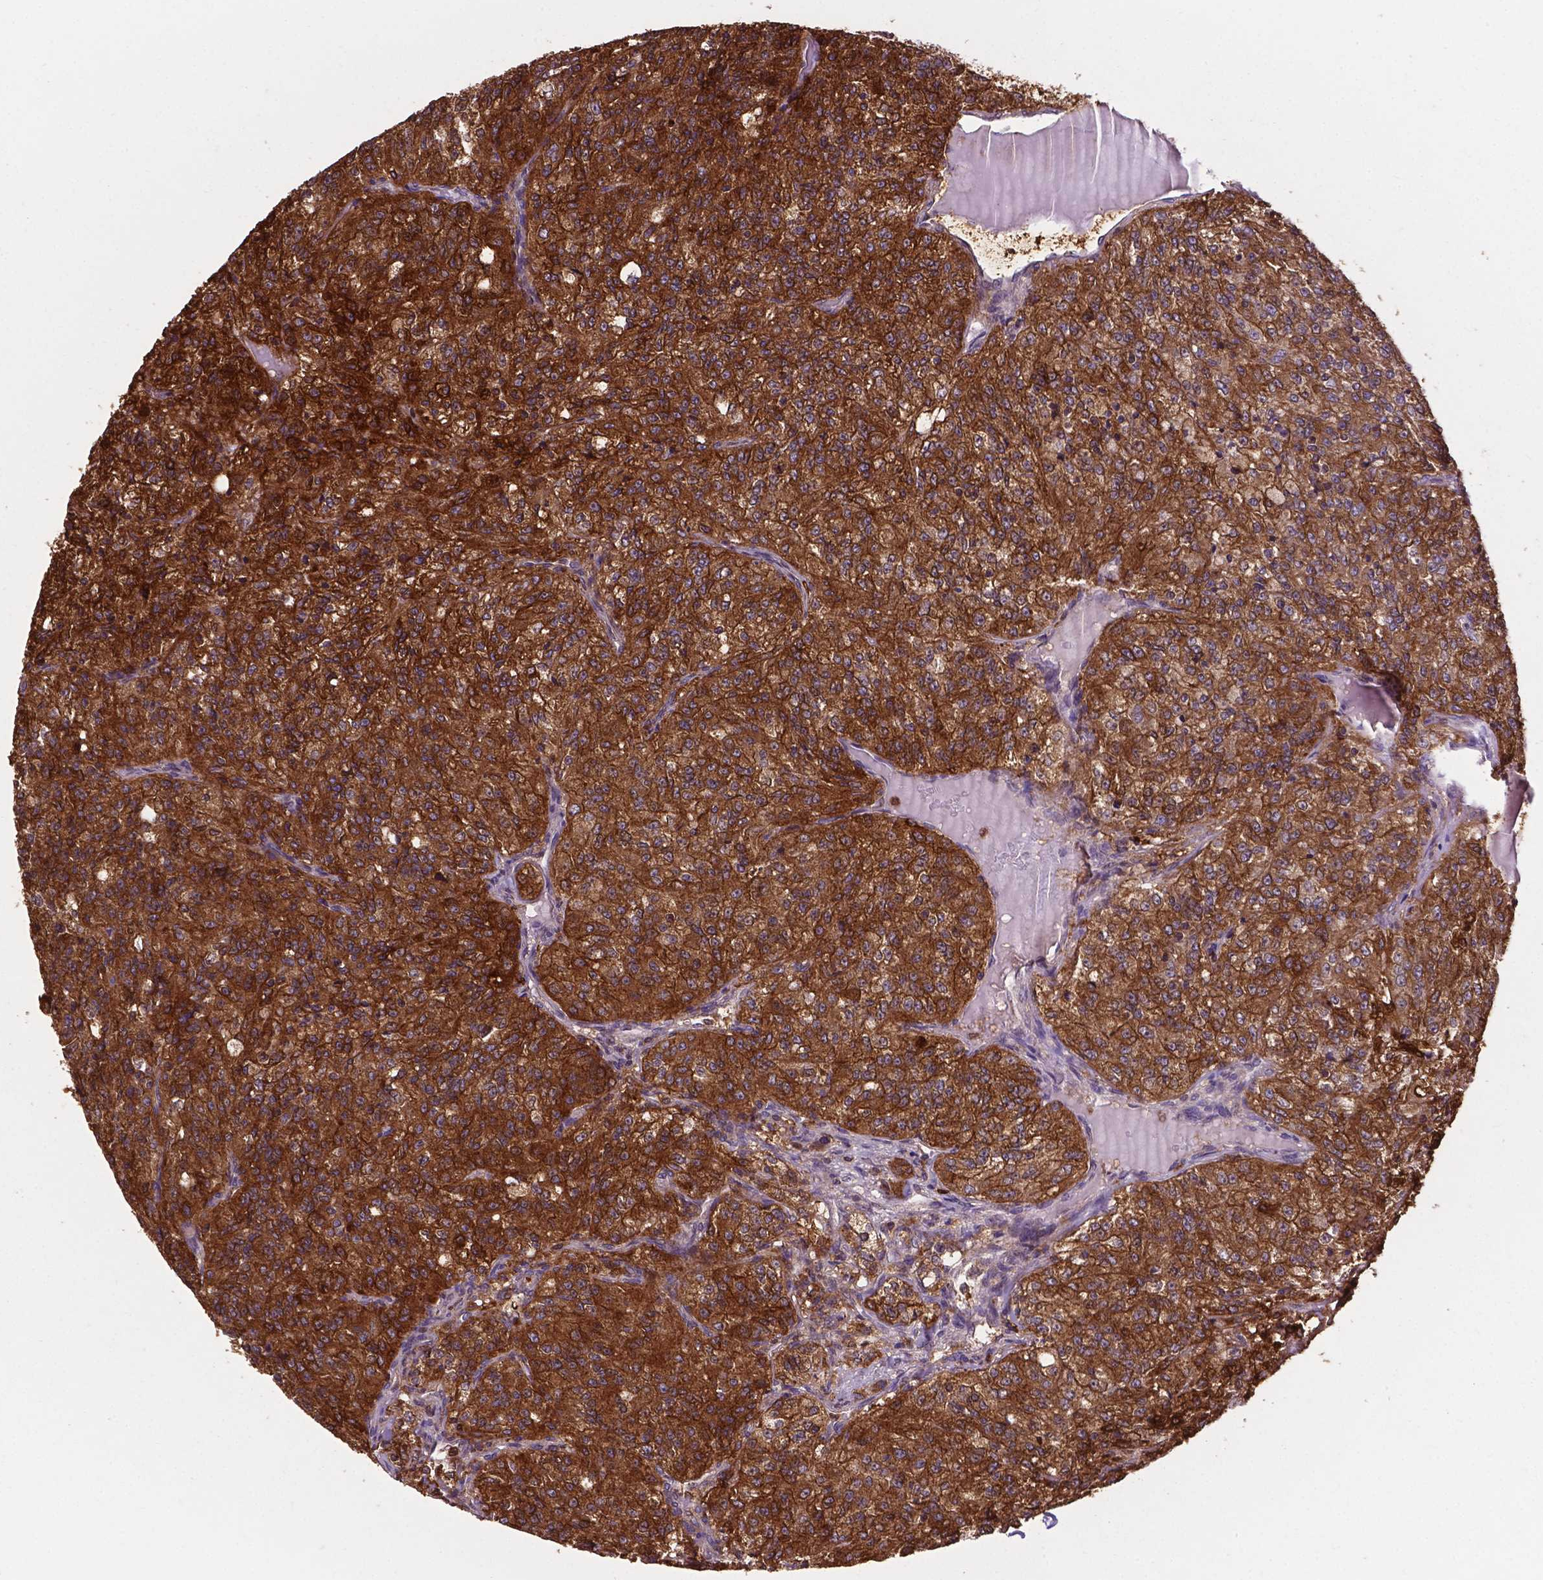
{"staining": {"intensity": "strong", "quantity": ">75%", "location": "cytoplasmic/membranous"}, "tissue": "renal cancer", "cell_type": "Tumor cells", "image_type": "cancer", "snomed": [{"axis": "morphology", "description": "Adenocarcinoma, NOS"}, {"axis": "topography", "description": "Kidney"}], "caption": "IHC histopathology image of neoplastic tissue: adenocarcinoma (renal) stained using immunohistochemistry (IHC) shows high levels of strong protein expression localized specifically in the cytoplasmic/membranous of tumor cells, appearing as a cytoplasmic/membranous brown color.", "gene": "SMAD3", "patient": {"sex": "female", "age": 63}}